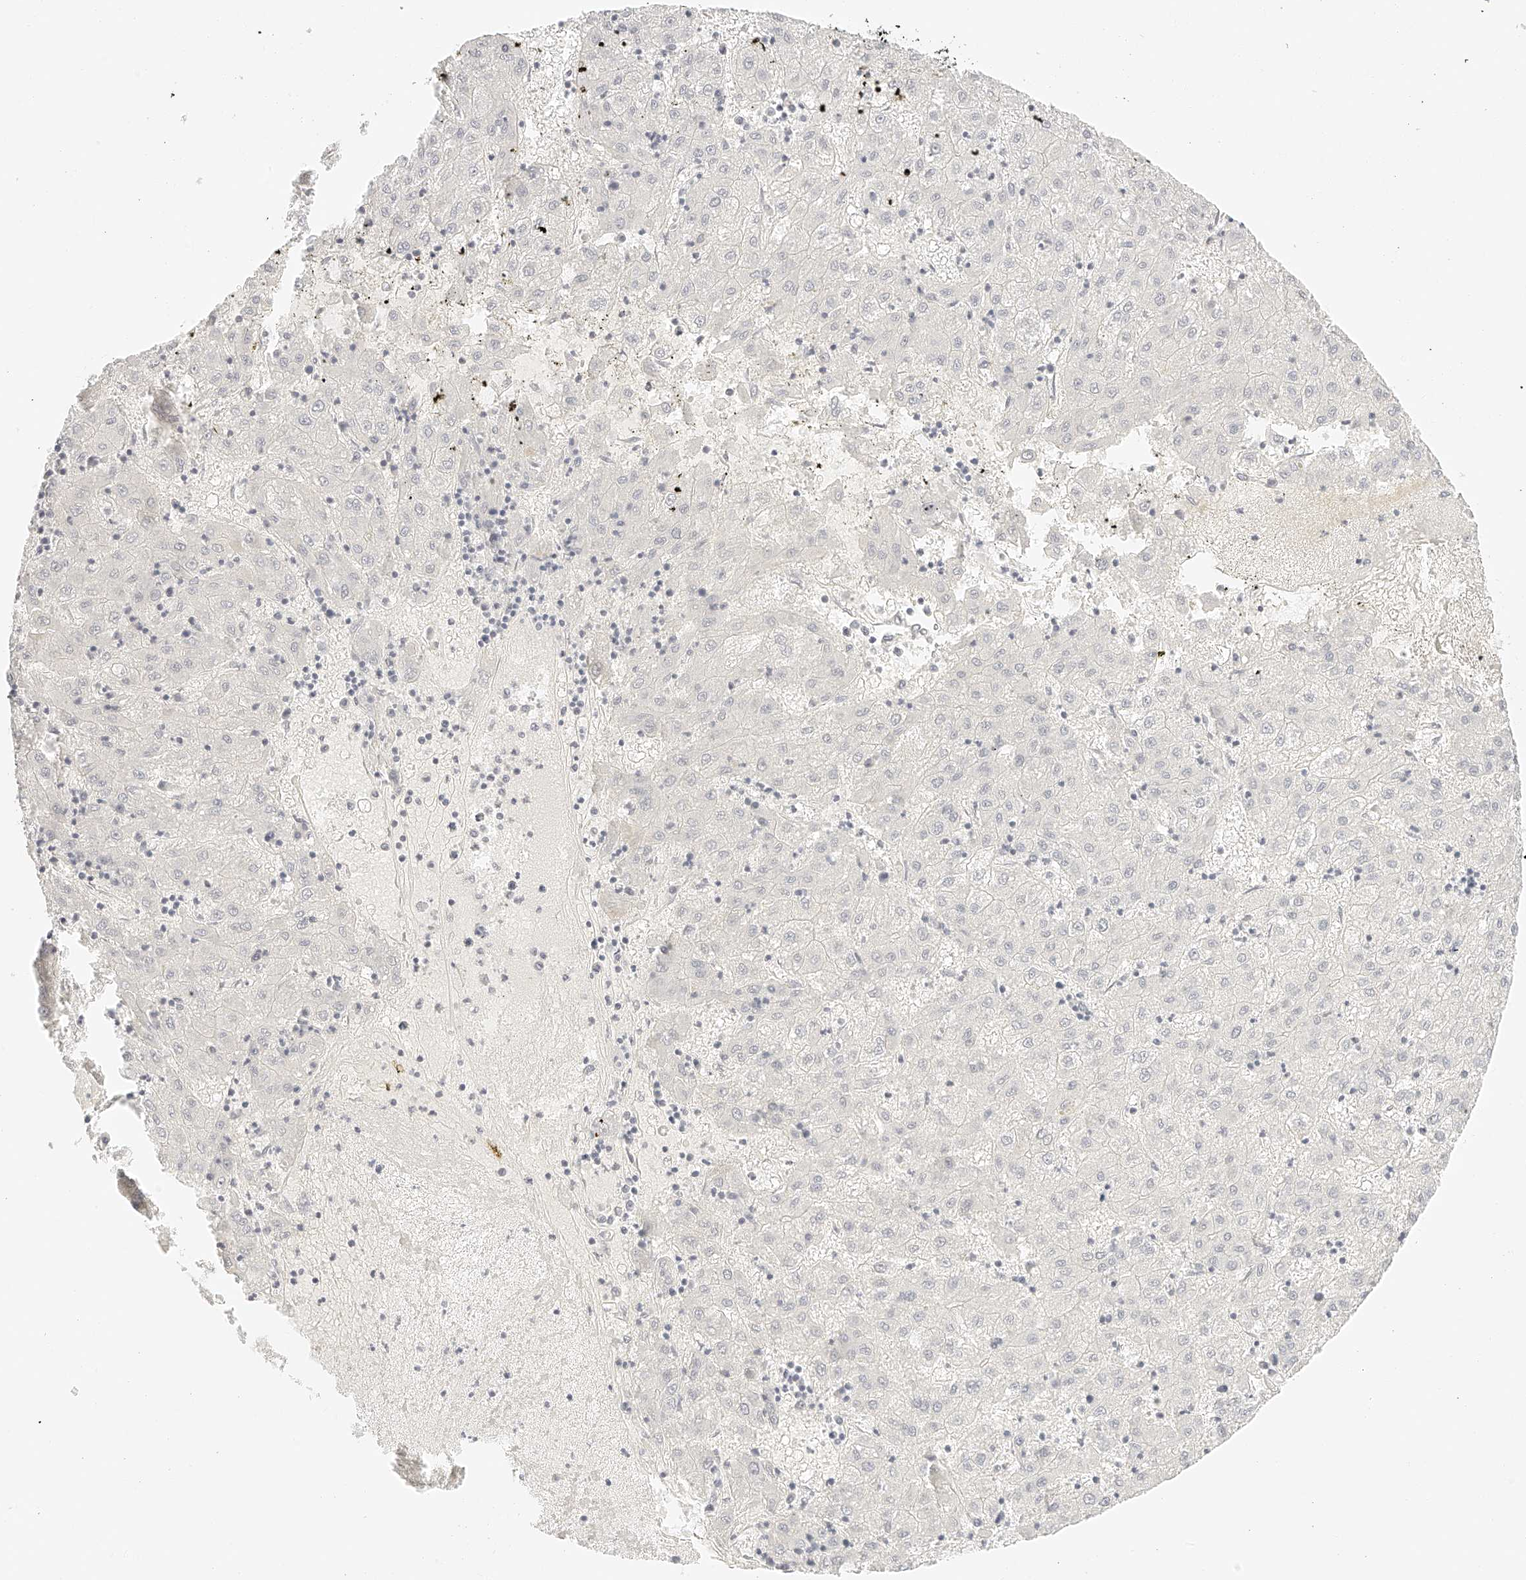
{"staining": {"intensity": "negative", "quantity": "none", "location": "none"}, "tissue": "liver cancer", "cell_type": "Tumor cells", "image_type": "cancer", "snomed": [{"axis": "morphology", "description": "Carcinoma, Hepatocellular, NOS"}, {"axis": "topography", "description": "Liver"}], "caption": "Immunohistochemical staining of liver cancer shows no significant positivity in tumor cells. The staining is performed using DAB (3,3'-diaminobenzidine) brown chromogen with nuclei counter-stained in using hematoxylin.", "gene": "ZFP69", "patient": {"sex": "male", "age": 72}}